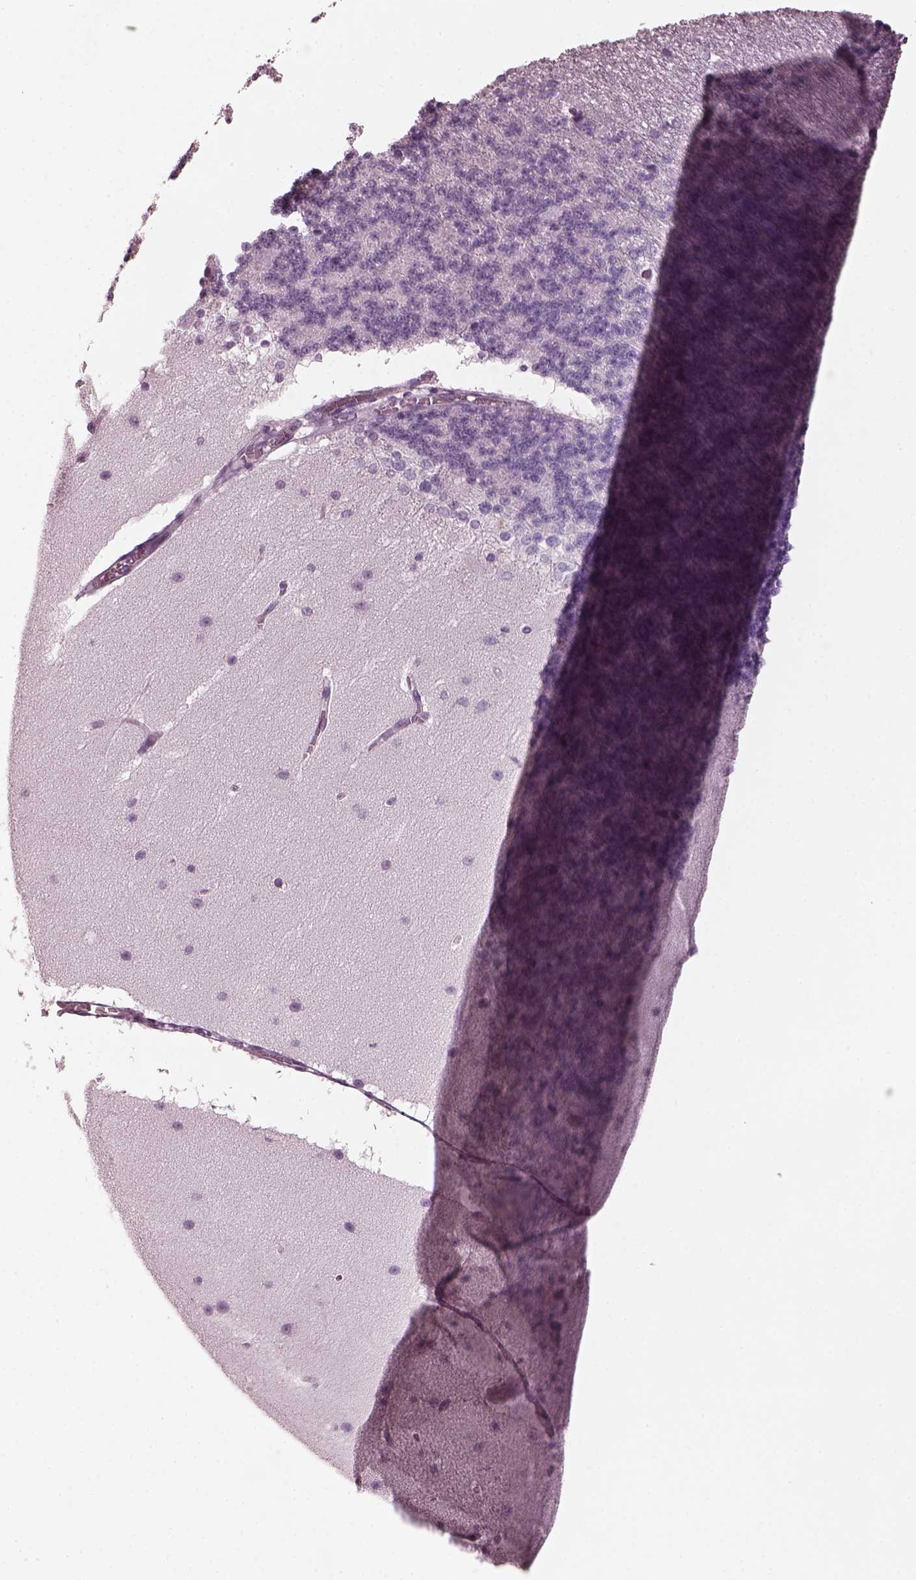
{"staining": {"intensity": "negative", "quantity": "none", "location": "none"}, "tissue": "cerebellum", "cell_type": "Cells in granular layer", "image_type": "normal", "snomed": [{"axis": "morphology", "description": "Normal tissue, NOS"}, {"axis": "topography", "description": "Cerebellum"}], "caption": "The immunohistochemistry micrograph has no significant expression in cells in granular layer of cerebellum.", "gene": "RCVRN", "patient": {"sex": "female", "age": 19}}